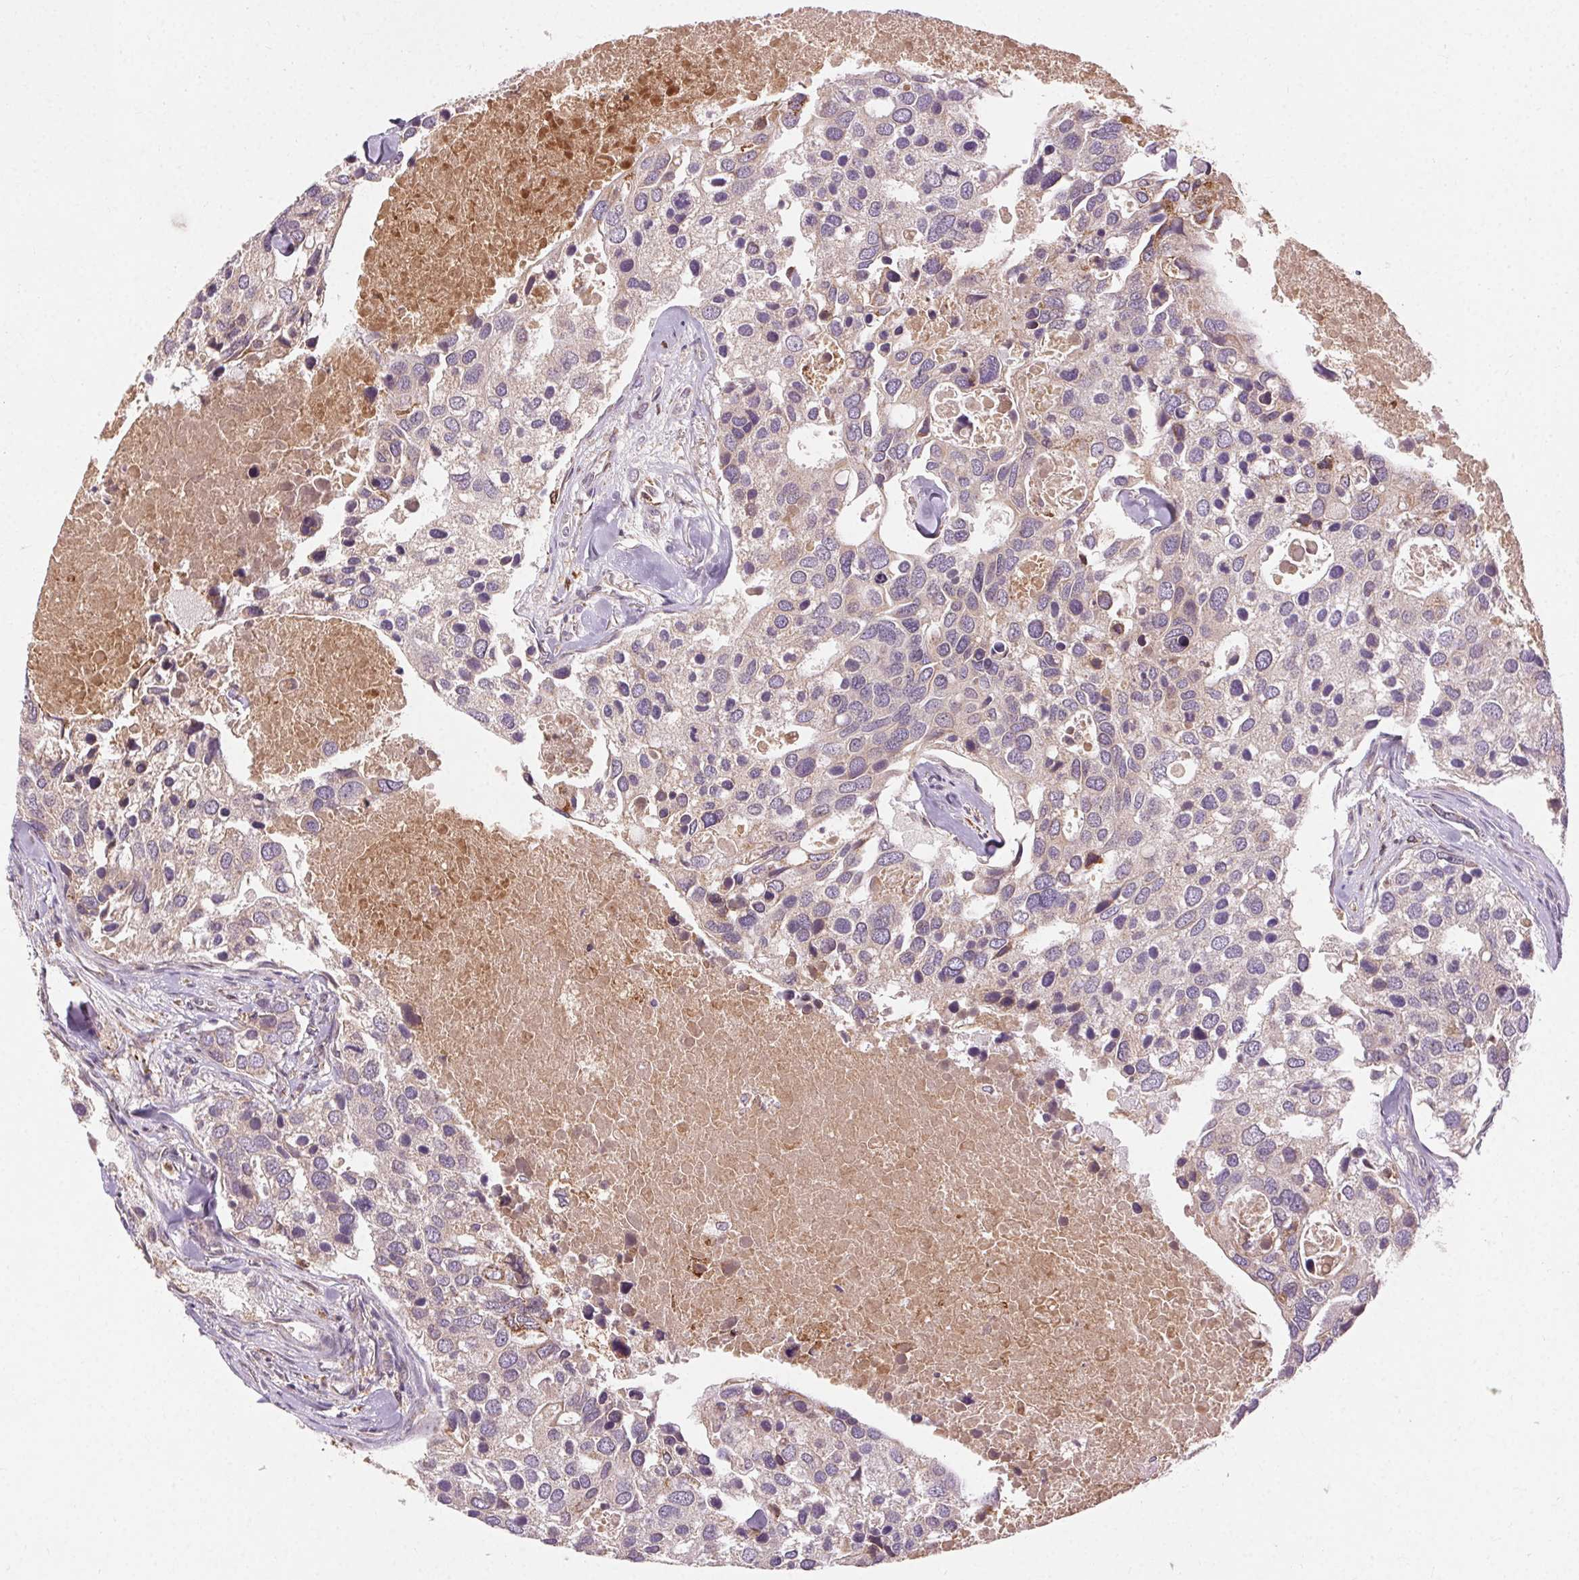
{"staining": {"intensity": "weak", "quantity": "<25%", "location": "cytoplasmic/membranous"}, "tissue": "breast cancer", "cell_type": "Tumor cells", "image_type": "cancer", "snomed": [{"axis": "morphology", "description": "Duct carcinoma"}, {"axis": "topography", "description": "Breast"}], "caption": "Histopathology image shows no protein expression in tumor cells of breast cancer tissue.", "gene": "REP15", "patient": {"sex": "female", "age": 83}}